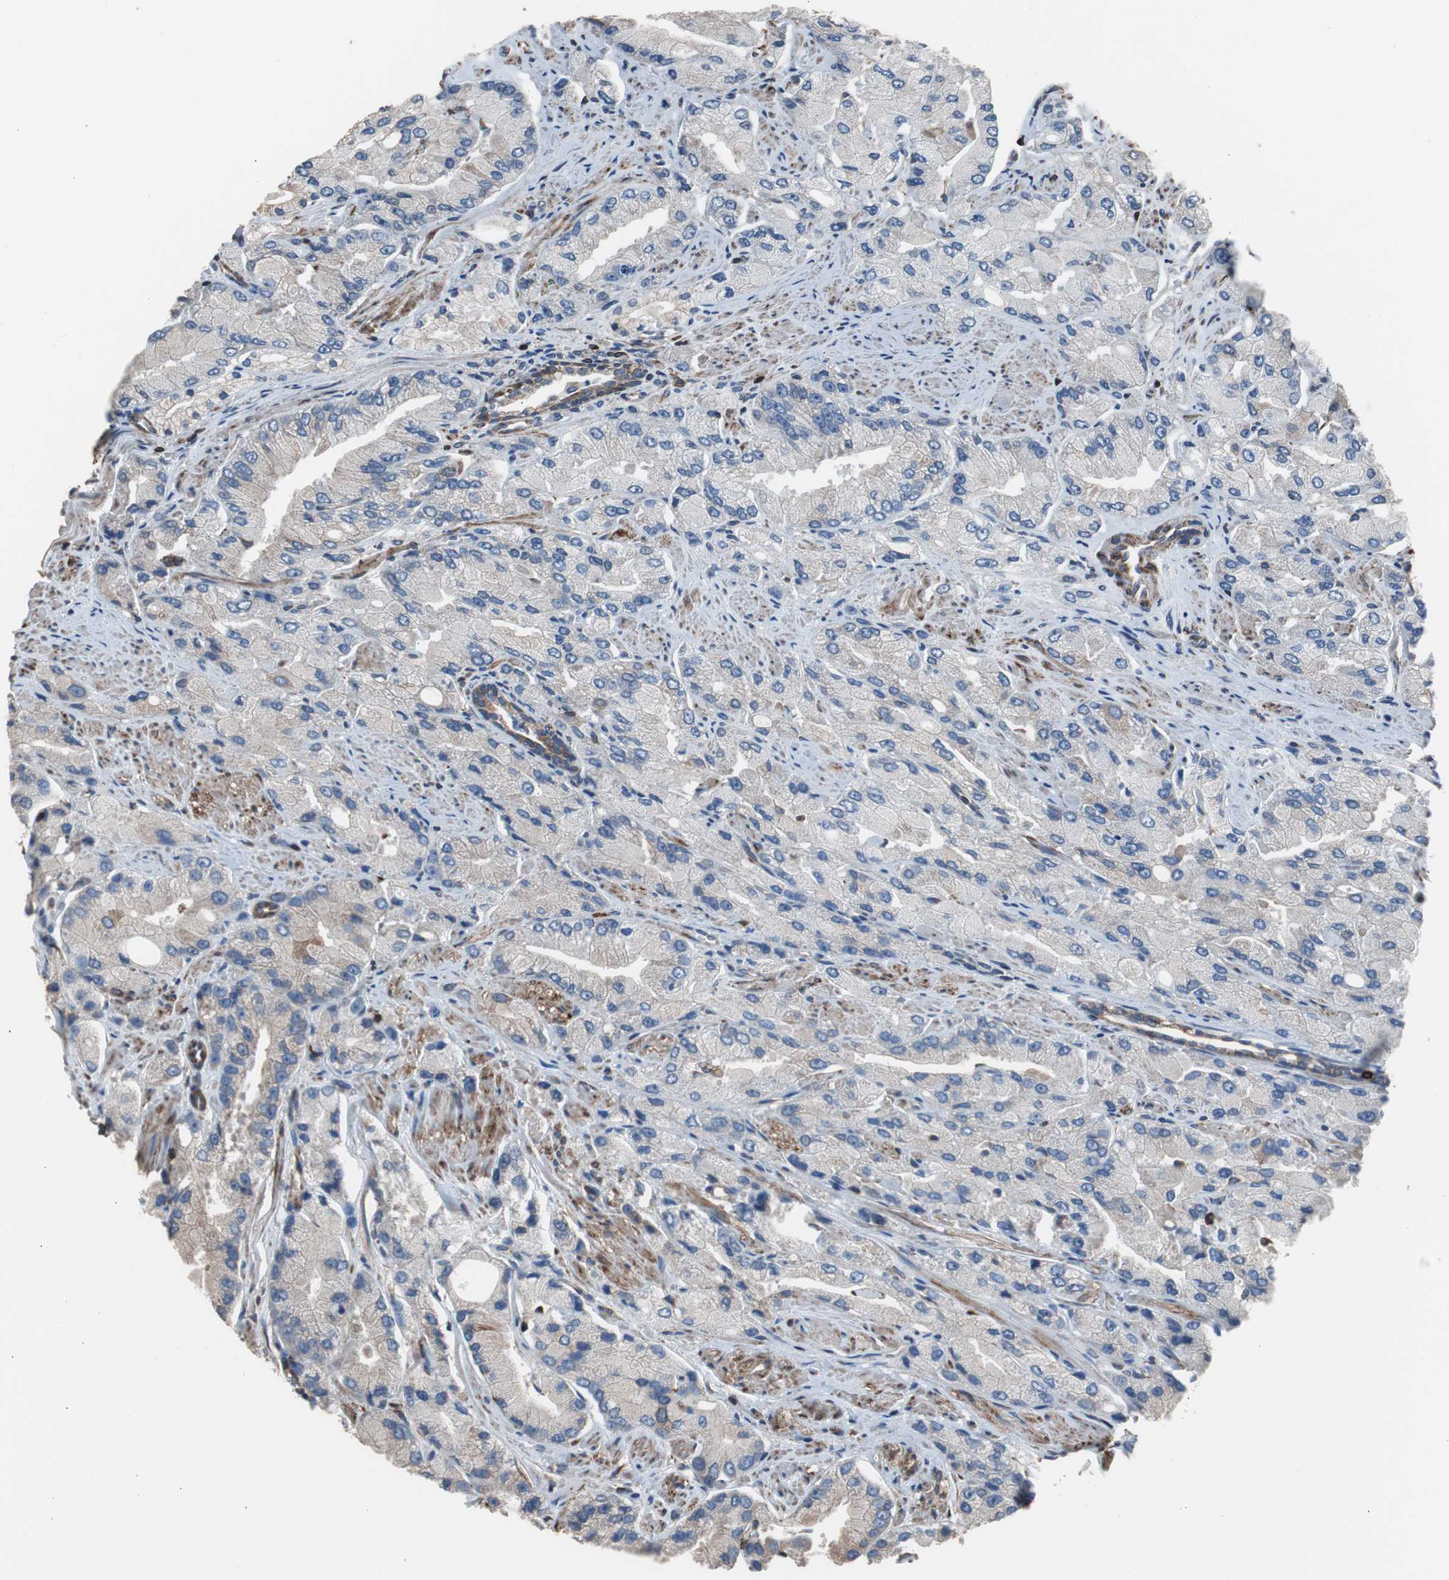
{"staining": {"intensity": "negative", "quantity": "none", "location": "none"}, "tissue": "prostate cancer", "cell_type": "Tumor cells", "image_type": "cancer", "snomed": [{"axis": "morphology", "description": "Adenocarcinoma, High grade"}, {"axis": "topography", "description": "Prostate"}], "caption": "Tumor cells are negative for brown protein staining in adenocarcinoma (high-grade) (prostate).", "gene": "PBXIP1", "patient": {"sex": "male", "age": 58}}